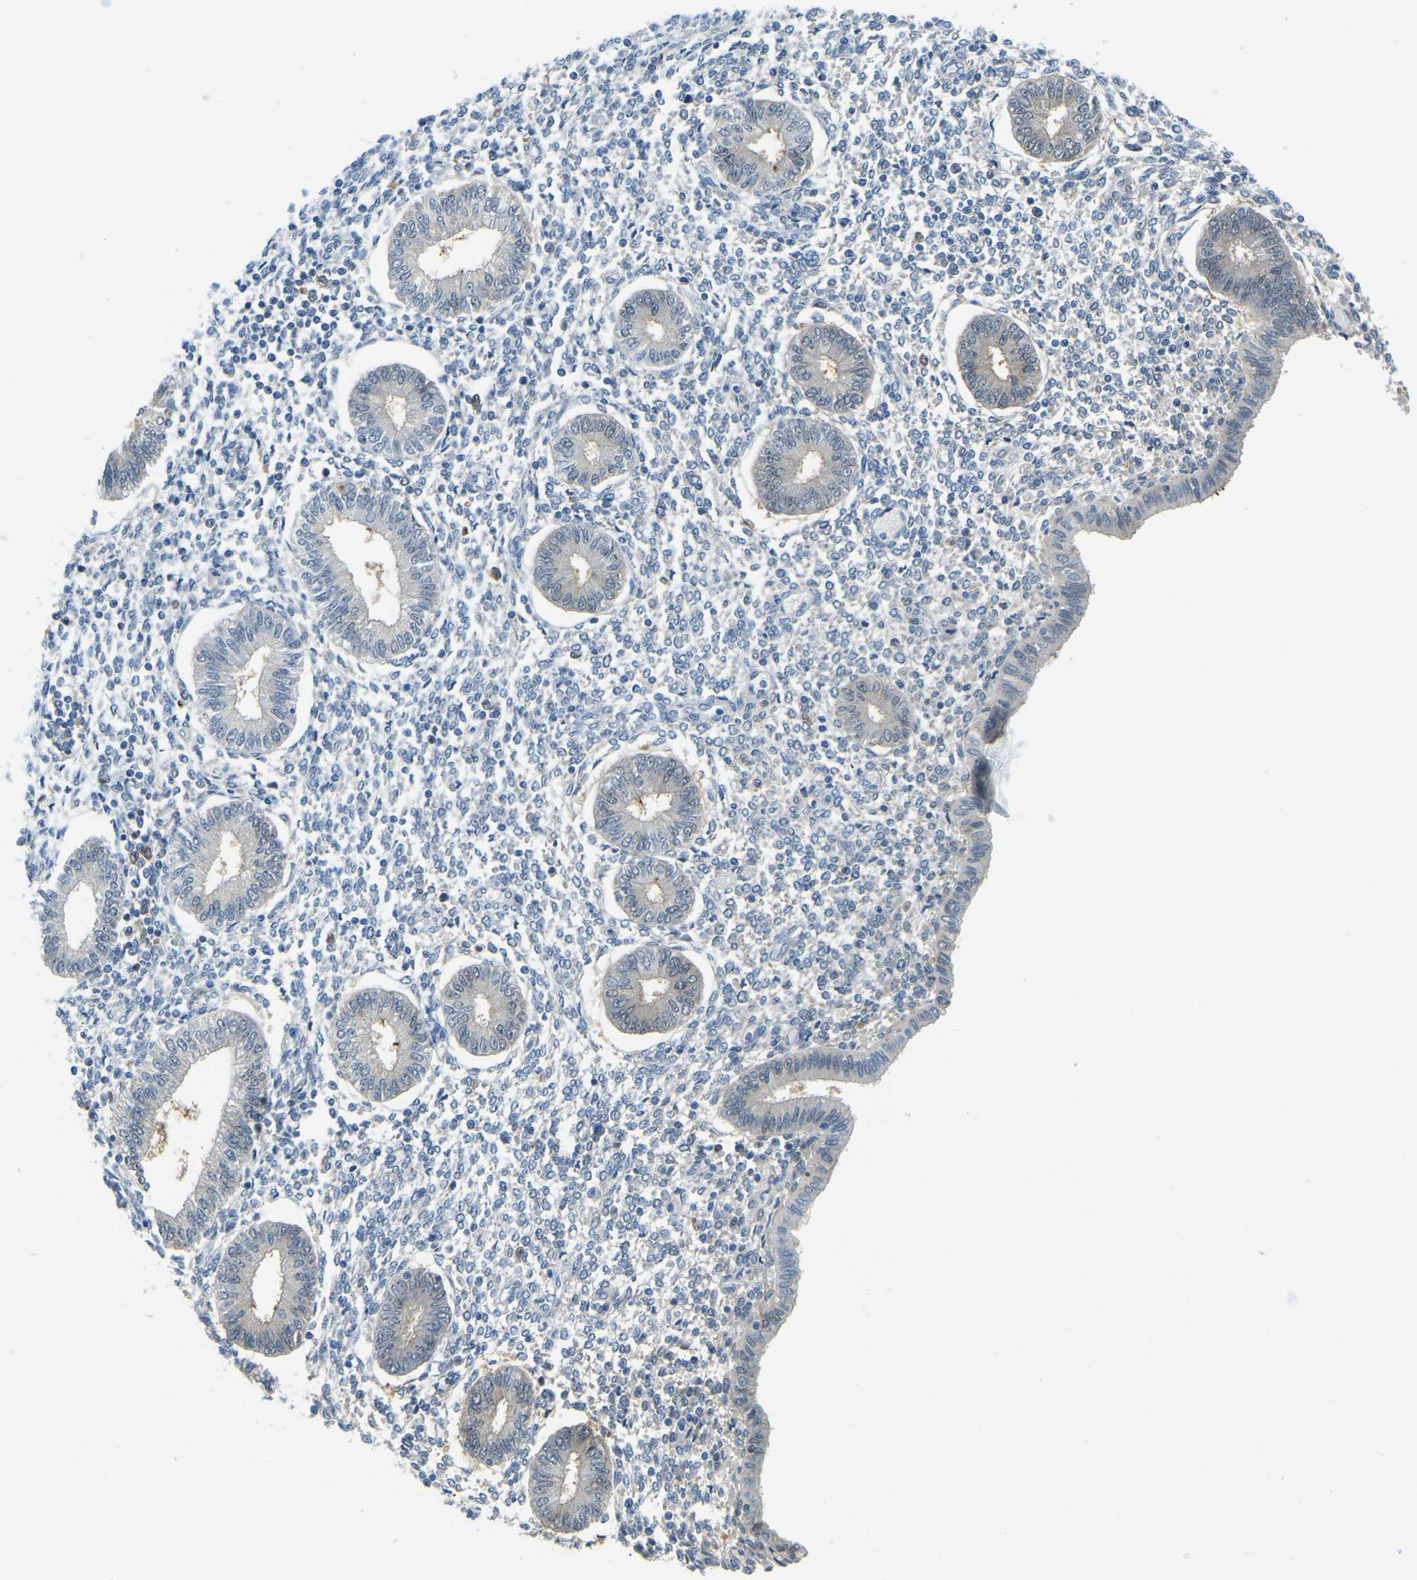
{"staining": {"intensity": "negative", "quantity": "none", "location": "none"}, "tissue": "endometrium", "cell_type": "Cells in endometrial stroma", "image_type": "normal", "snomed": [{"axis": "morphology", "description": "Normal tissue, NOS"}, {"axis": "topography", "description": "Endometrium"}], "caption": "The immunohistochemistry (IHC) histopathology image has no significant expression in cells in endometrial stroma of endometrium.", "gene": "NME8", "patient": {"sex": "female", "age": 50}}